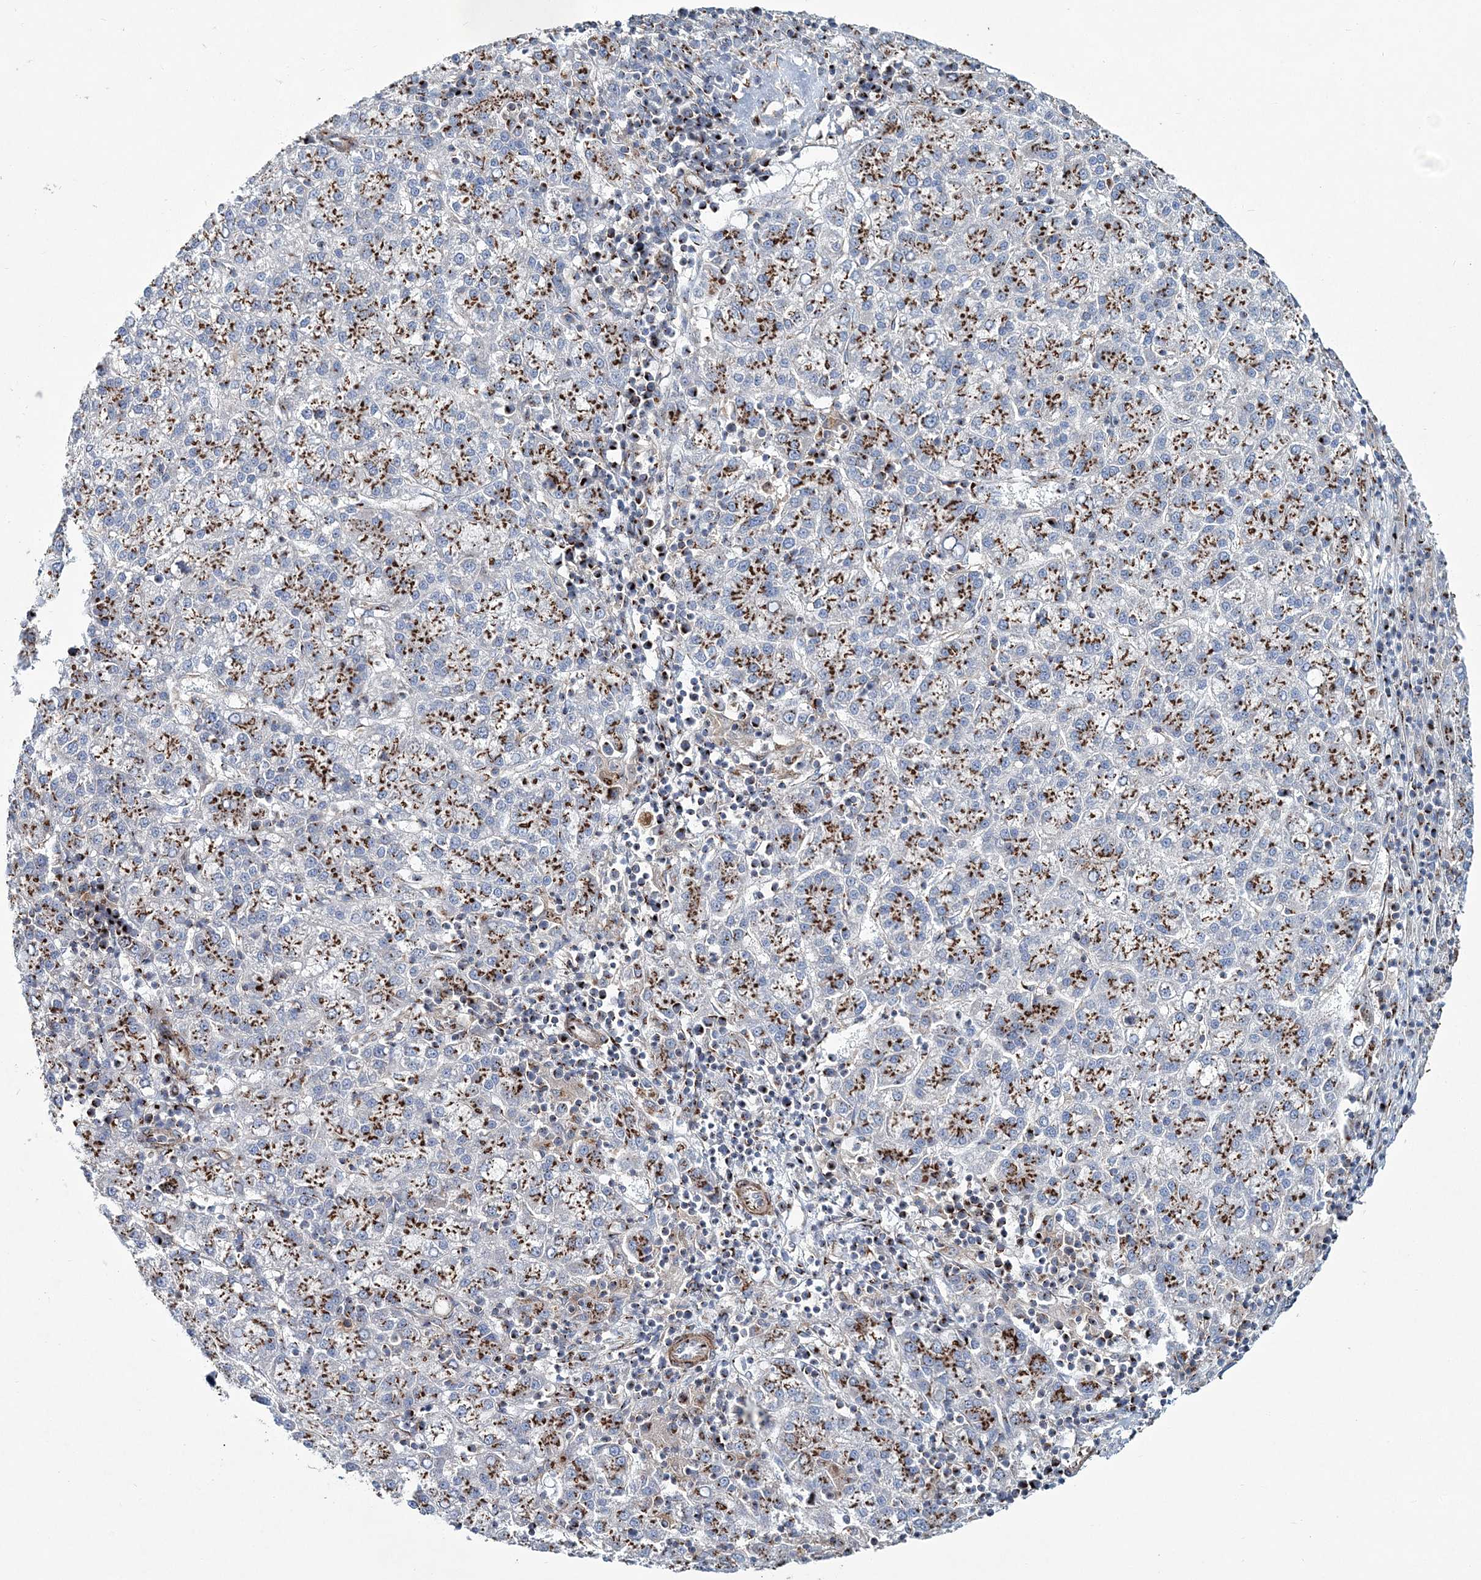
{"staining": {"intensity": "moderate", "quantity": ">75%", "location": "cytoplasmic/membranous"}, "tissue": "liver cancer", "cell_type": "Tumor cells", "image_type": "cancer", "snomed": [{"axis": "morphology", "description": "Carcinoma, Hepatocellular, NOS"}, {"axis": "topography", "description": "Liver"}], "caption": "Hepatocellular carcinoma (liver) tissue shows moderate cytoplasmic/membranous positivity in approximately >75% of tumor cells The staining was performed using DAB (3,3'-diaminobenzidine) to visualize the protein expression in brown, while the nuclei were stained in blue with hematoxylin (Magnification: 20x).", "gene": "MAN1A2", "patient": {"sex": "female", "age": 58}}